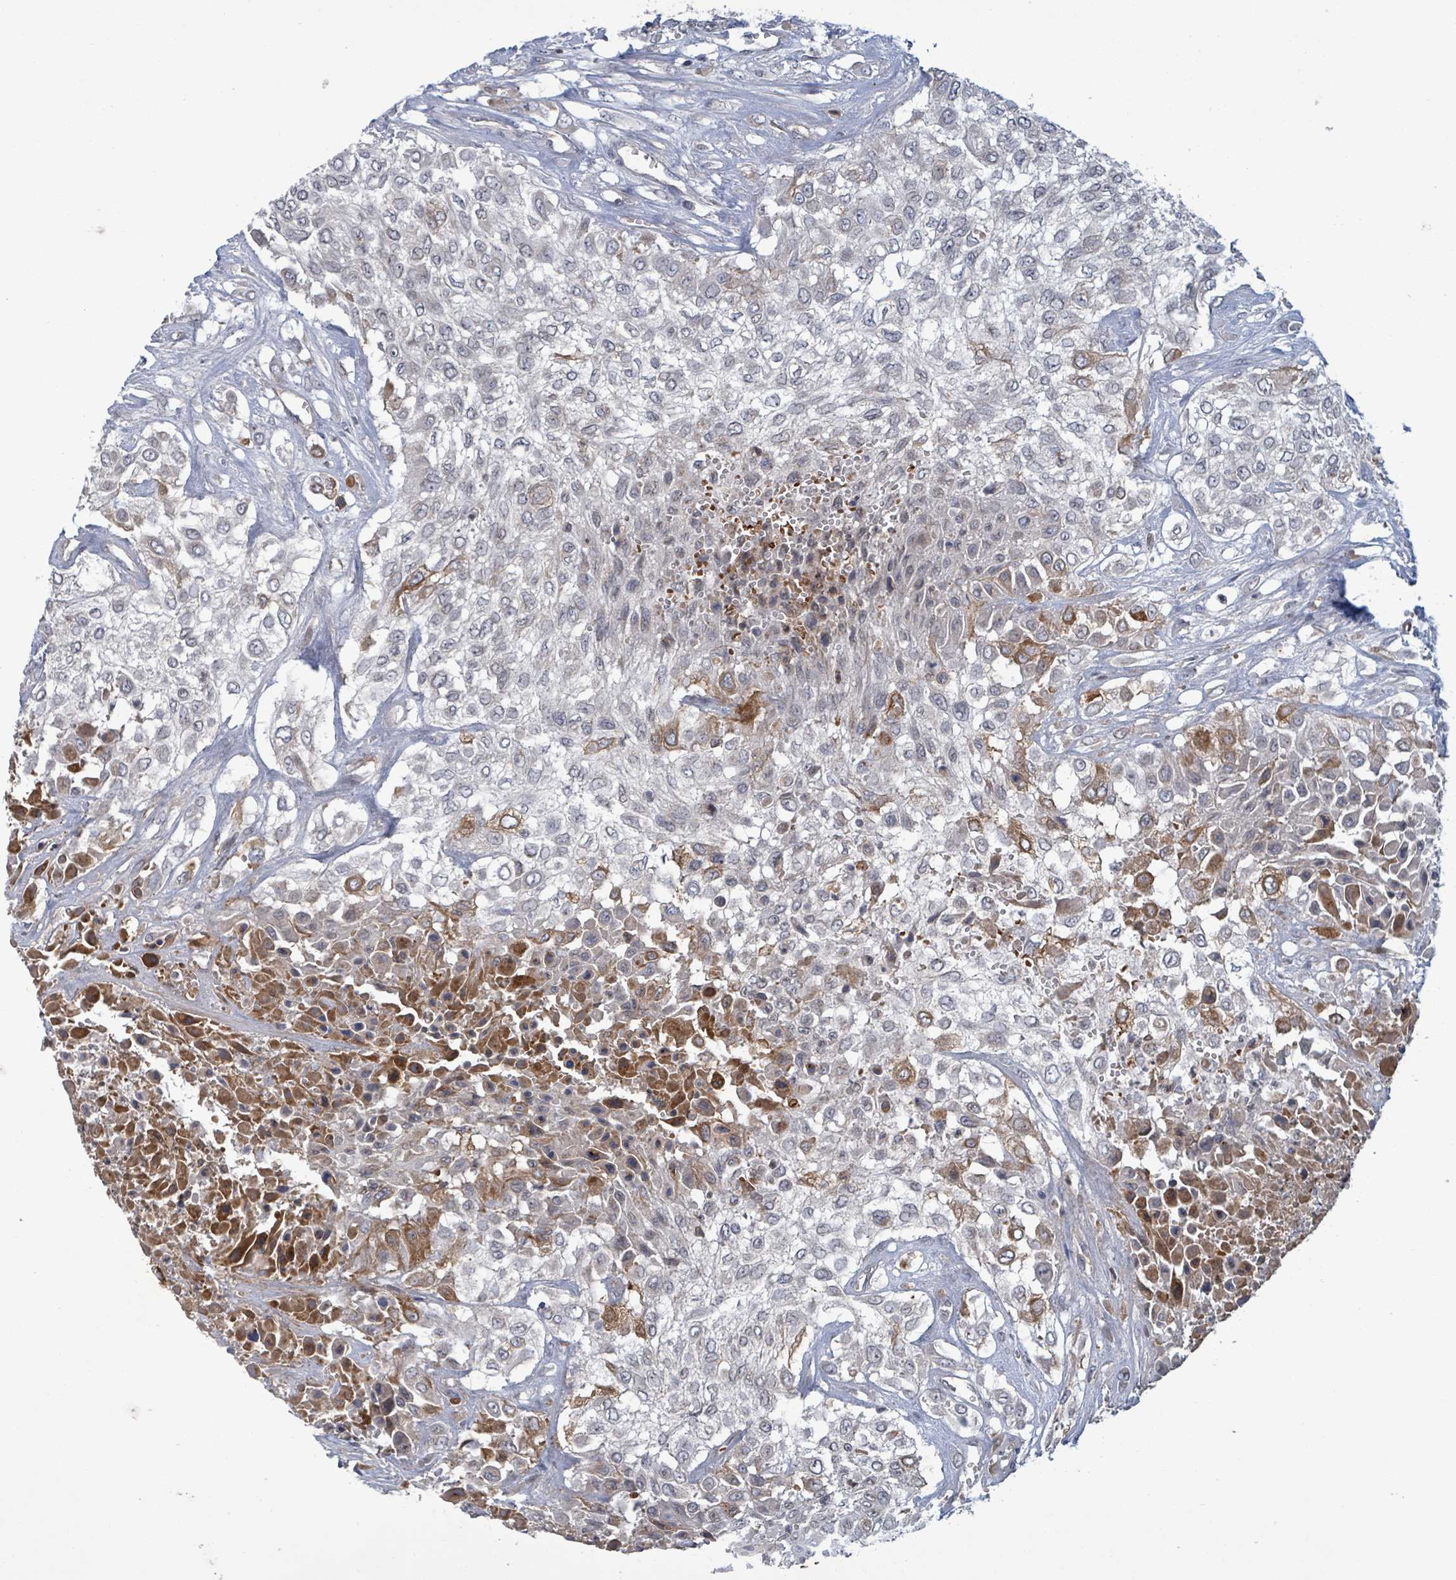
{"staining": {"intensity": "moderate", "quantity": "<25%", "location": "cytoplasmic/membranous"}, "tissue": "urothelial cancer", "cell_type": "Tumor cells", "image_type": "cancer", "snomed": [{"axis": "morphology", "description": "Urothelial carcinoma, High grade"}, {"axis": "topography", "description": "Urinary bladder"}], "caption": "There is low levels of moderate cytoplasmic/membranous expression in tumor cells of high-grade urothelial carcinoma, as demonstrated by immunohistochemical staining (brown color).", "gene": "GRM8", "patient": {"sex": "male", "age": 57}}